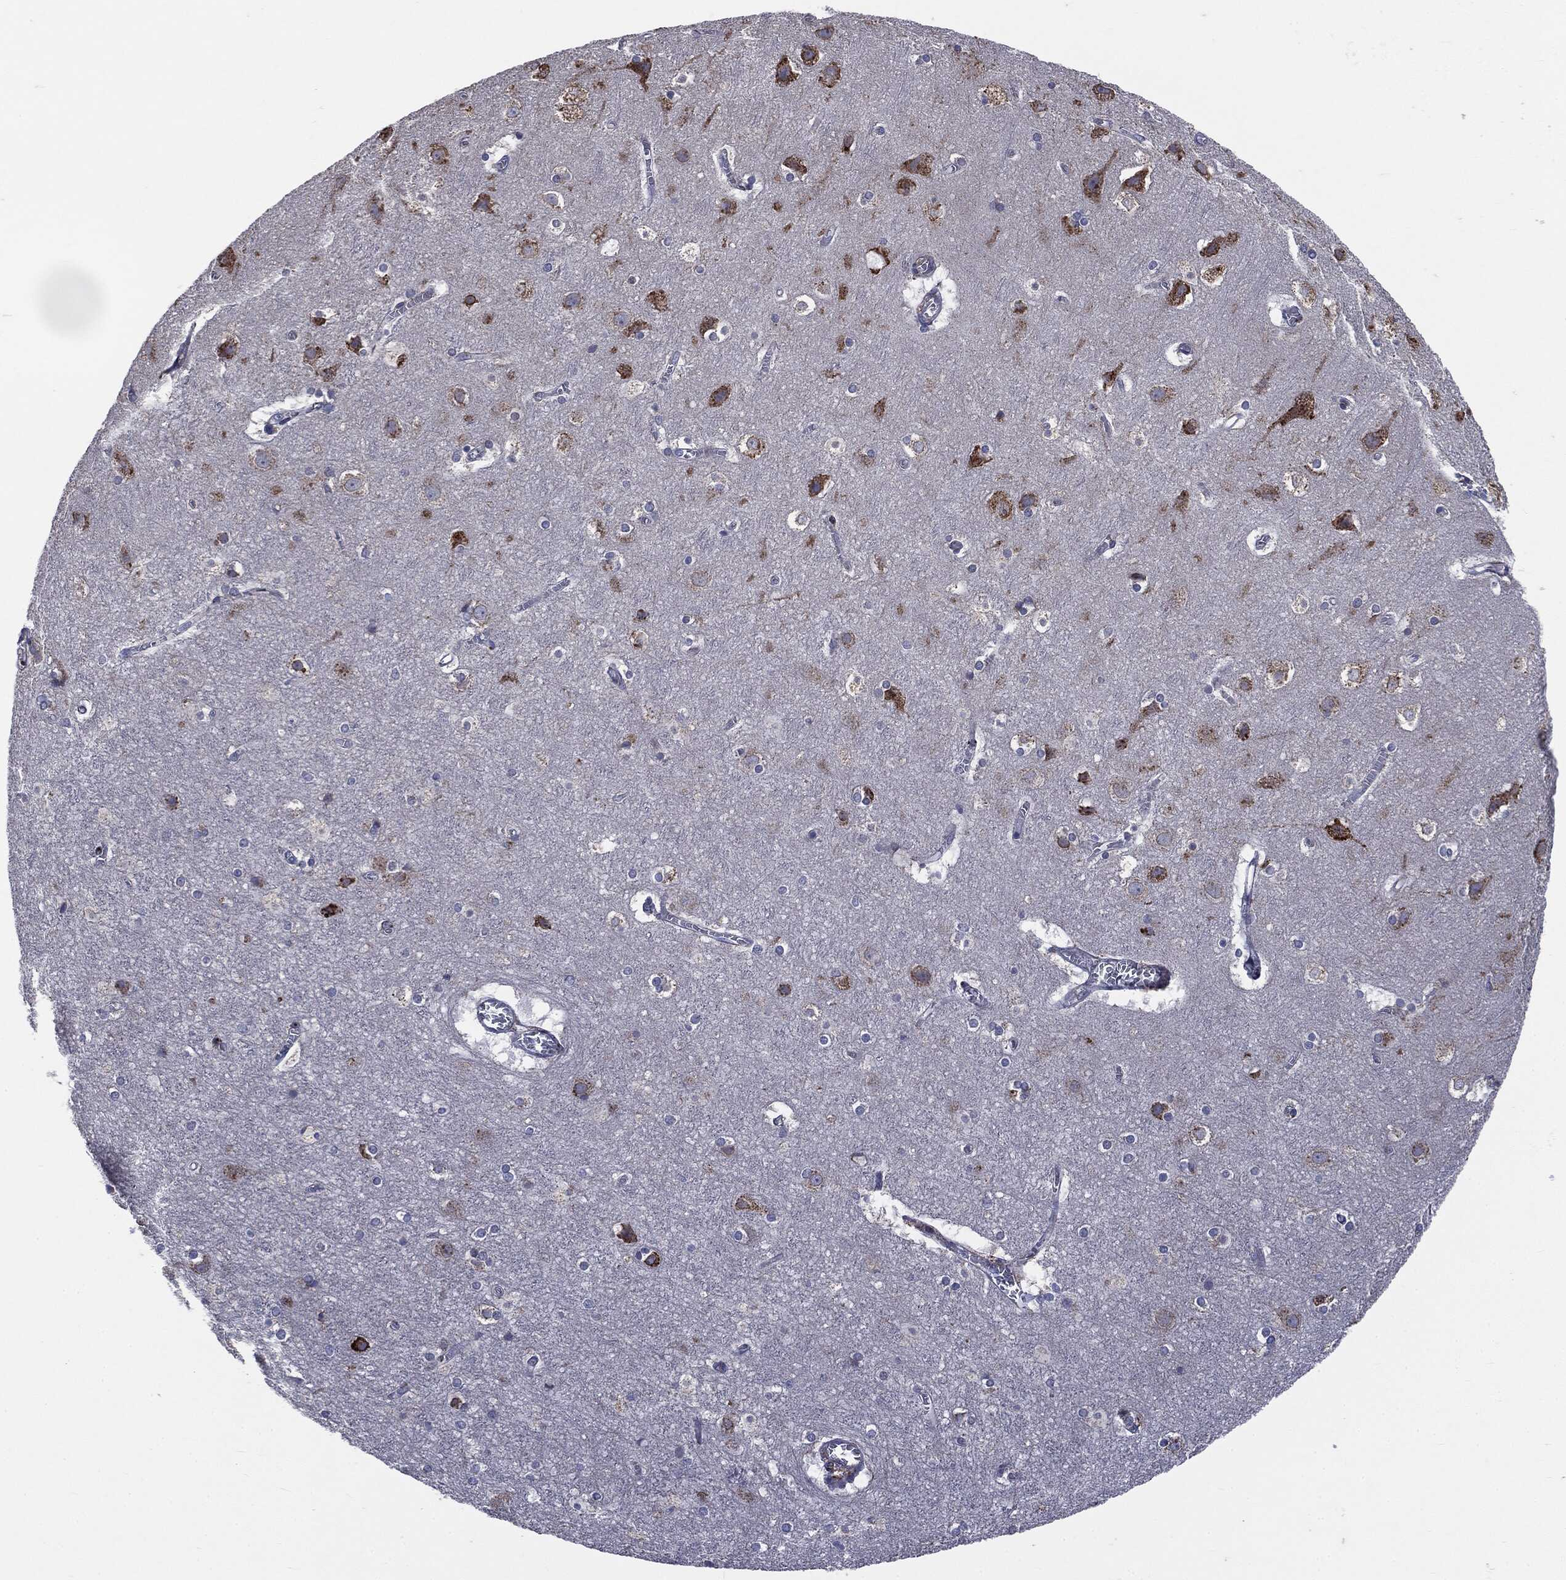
{"staining": {"intensity": "negative", "quantity": "none", "location": "none"}, "tissue": "cerebral cortex", "cell_type": "Endothelial cells", "image_type": "normal", "snomed": [{"axis": "morphology", "description": "Normal tissue, NOS"}, {"axis": "topography", "description": "Cerebral cortex"}], "caption": "Endothelial cells are negative for brown protein staining in benign cerebral cortex. (DAB (3,3'-diaminobenzidine) immunohistochemistry visualized using brightfield microscopy, high magnification).", "gene": "PTGS2", "patient": {"sex": "male", "age": 59}}